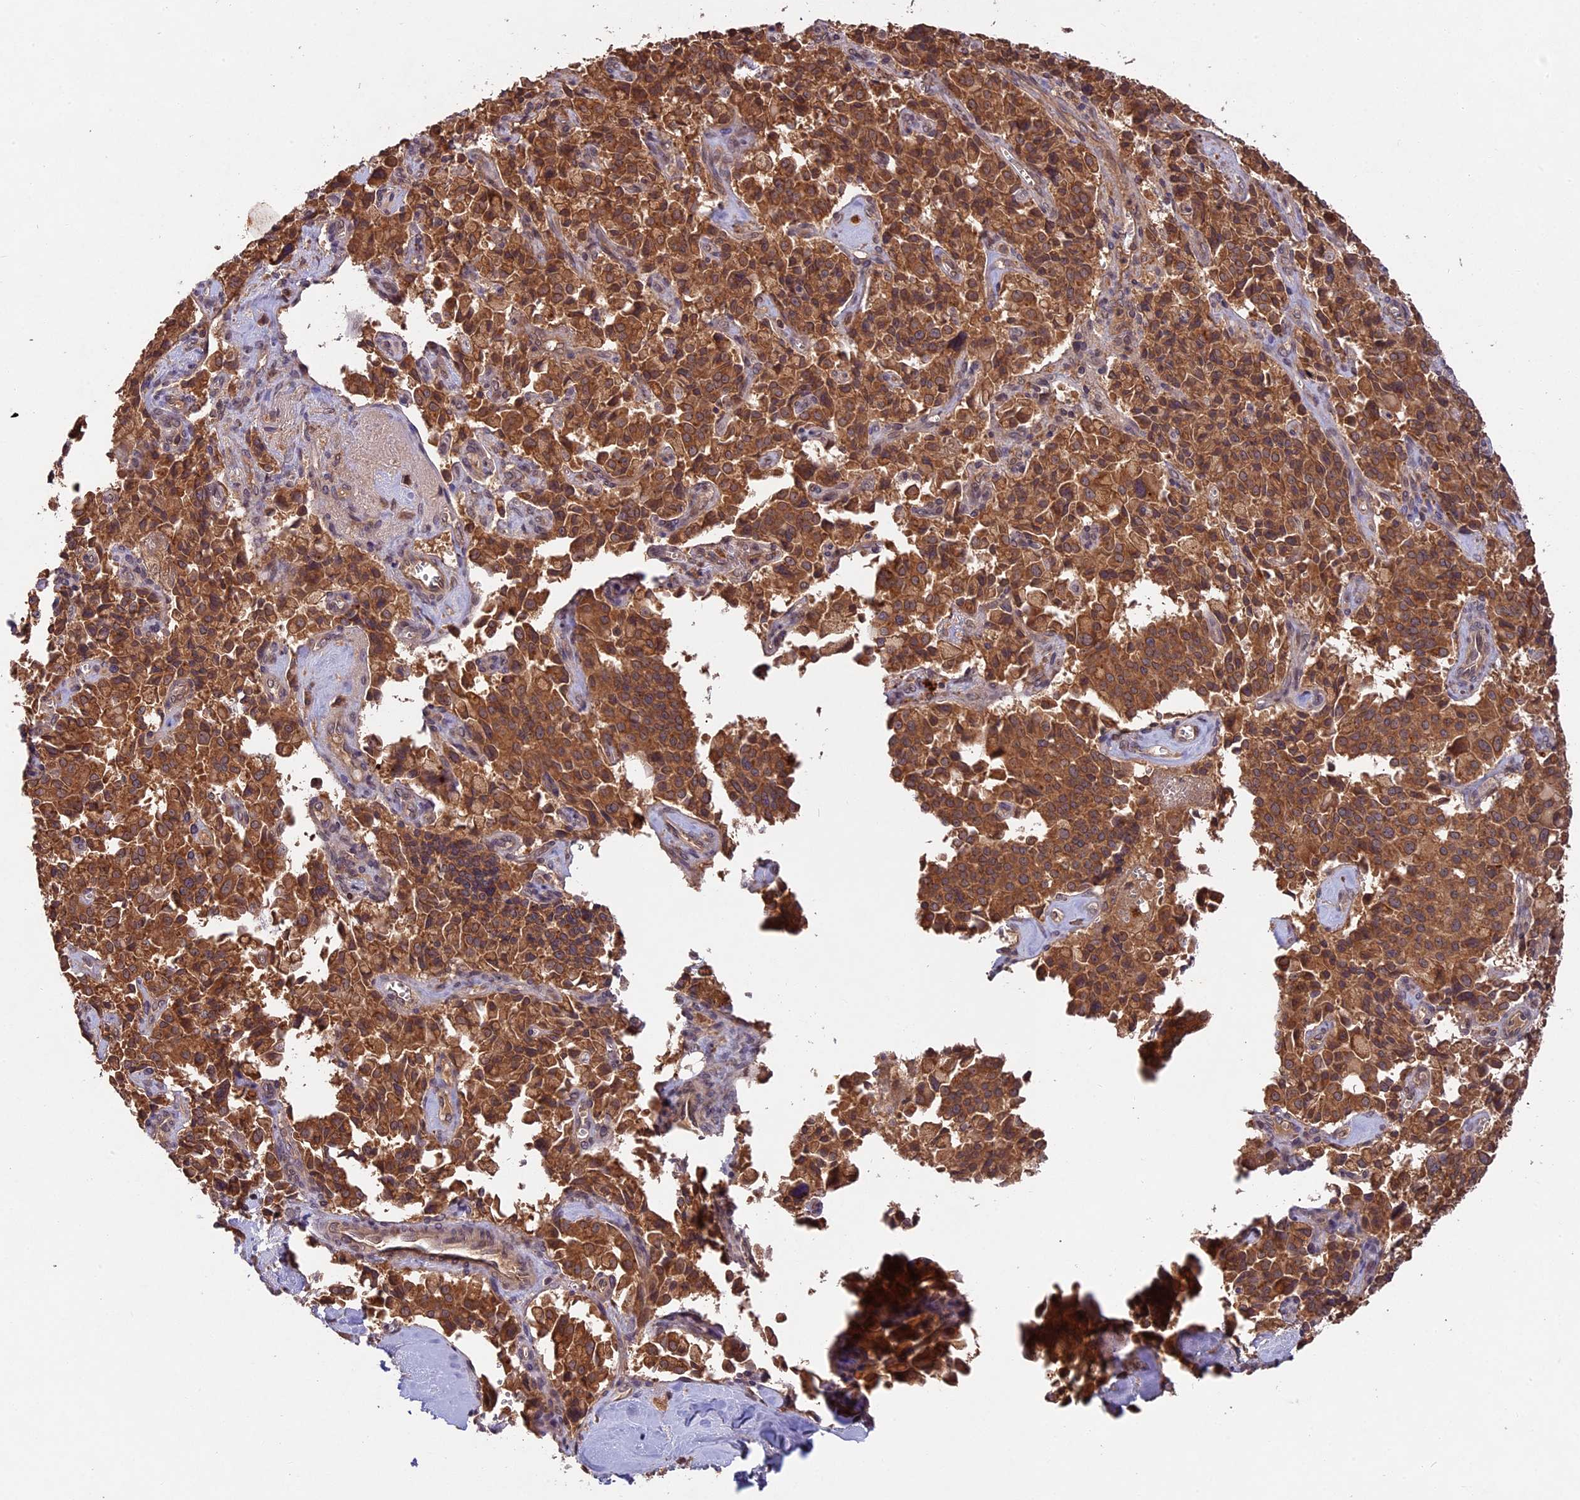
{"staining": {"intensity": "strong", "quantity": ">75%", "location": "cytoplasmic/membranous"}, "tissue": "pancreatic cancer", "cell_type": "Tumor cells", "image_type": "cancer", "snomed": [{"axis": "morphology", "description": "Adenocarcinoma, NOS"}, {"axis": "topography", "description": "Pancreas"}], "caption": "Tumor cells demonstrate high levels of strong cytoplasmic/membranous staining in about >75% of cells in pancreatic cancer.", "gene": "CHAC1", "patient": {"sex": "male", "age": 65}}